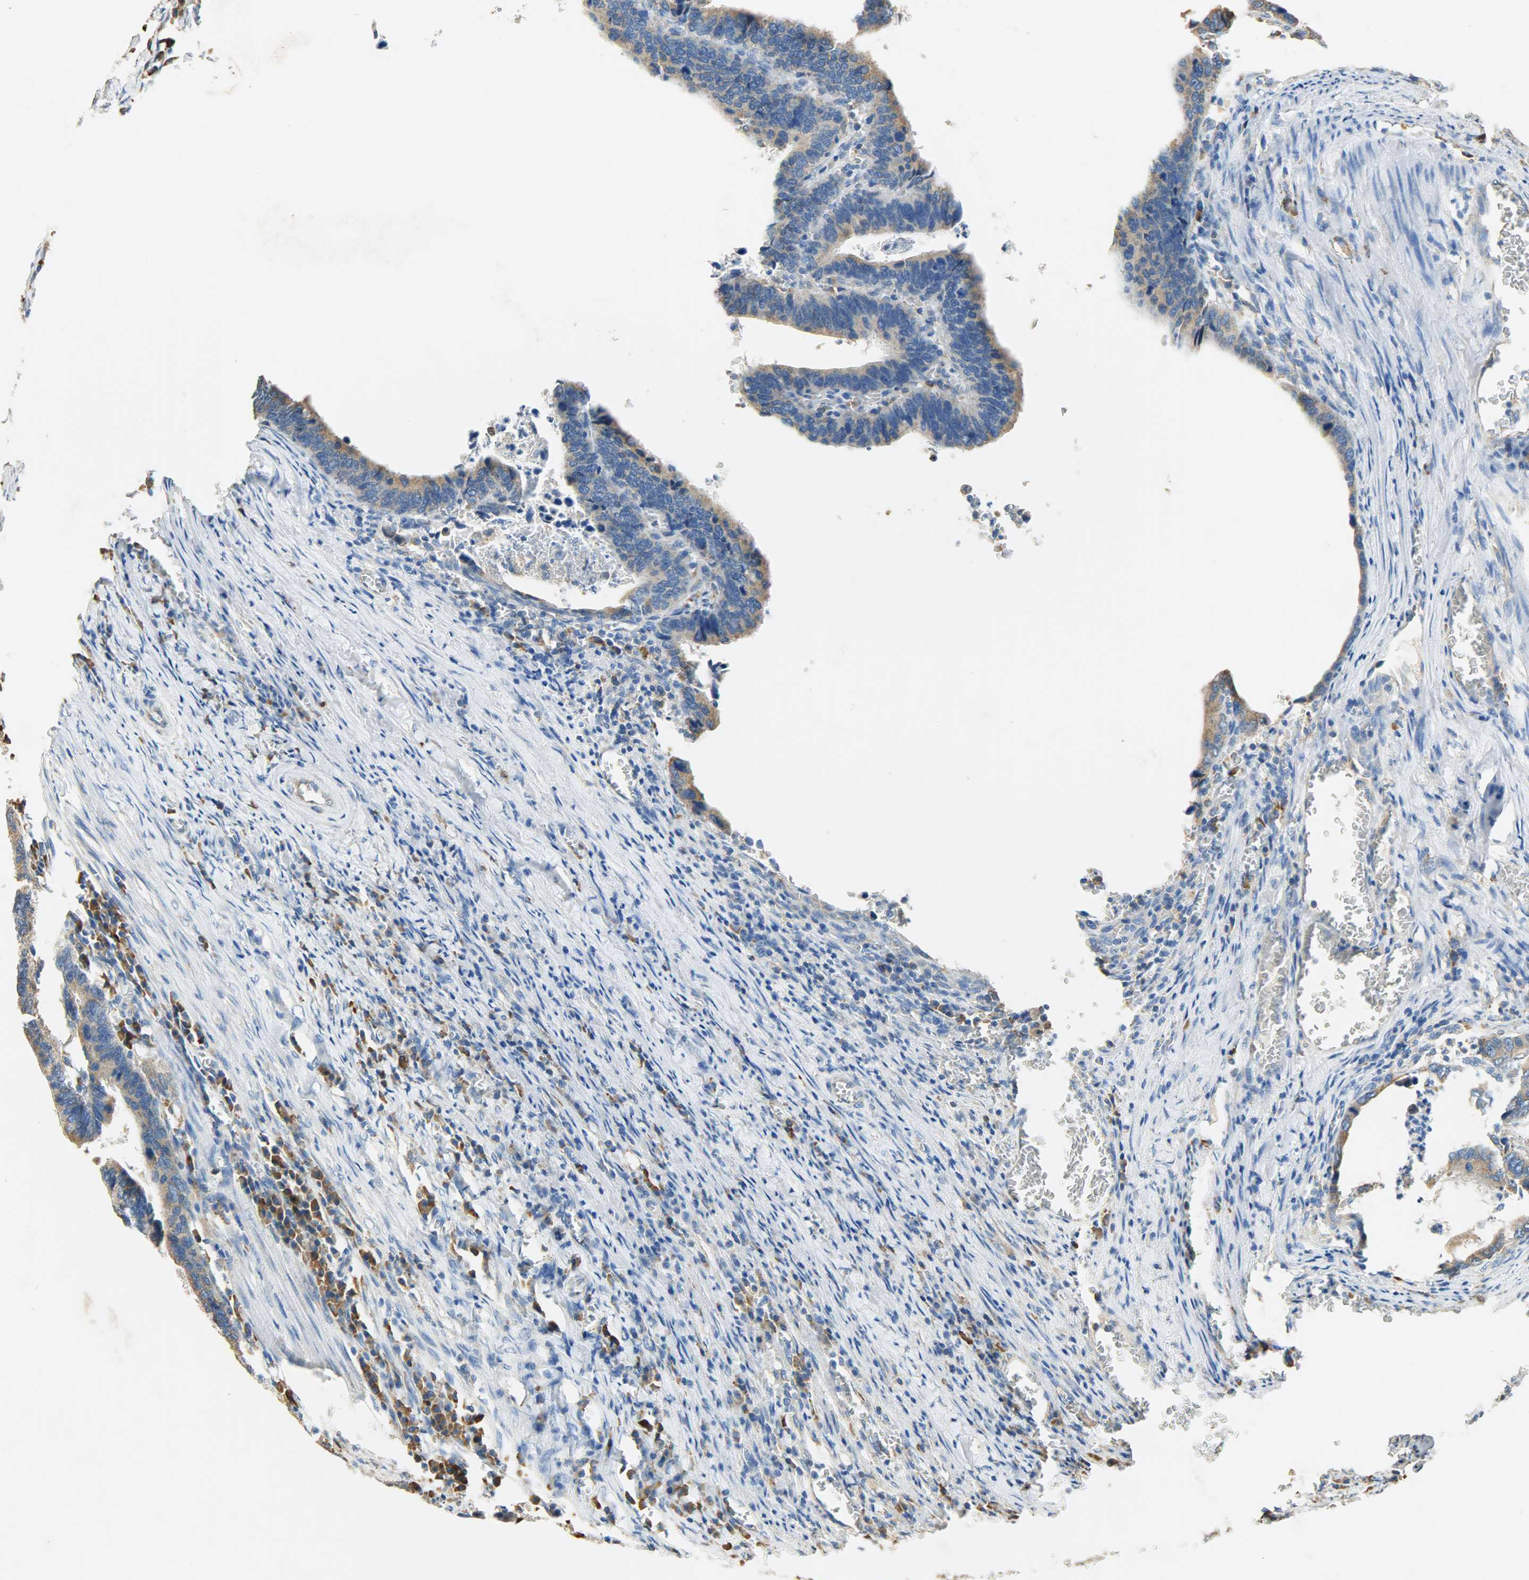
{"staining": {"intensity": "moderate", "quantity": "25%-75%", "location": "cytoplasmic/membranous"}, "tissue": "colorectal cancer", "cell_type": "Tumor cells", "image_type": "cancer", "snomed": [{"axis": "morphology", "description": "Adenocarcinoma, NOS"}, {"axis": "topography", "description": "Colon"}], "caption": "Colorectal cancer stained for a protein displays moderate cytoplasmic/membranous positivity in tumor cells.", "gene": "HSPA5", "patient": {"sex": "male", "age": 72}}